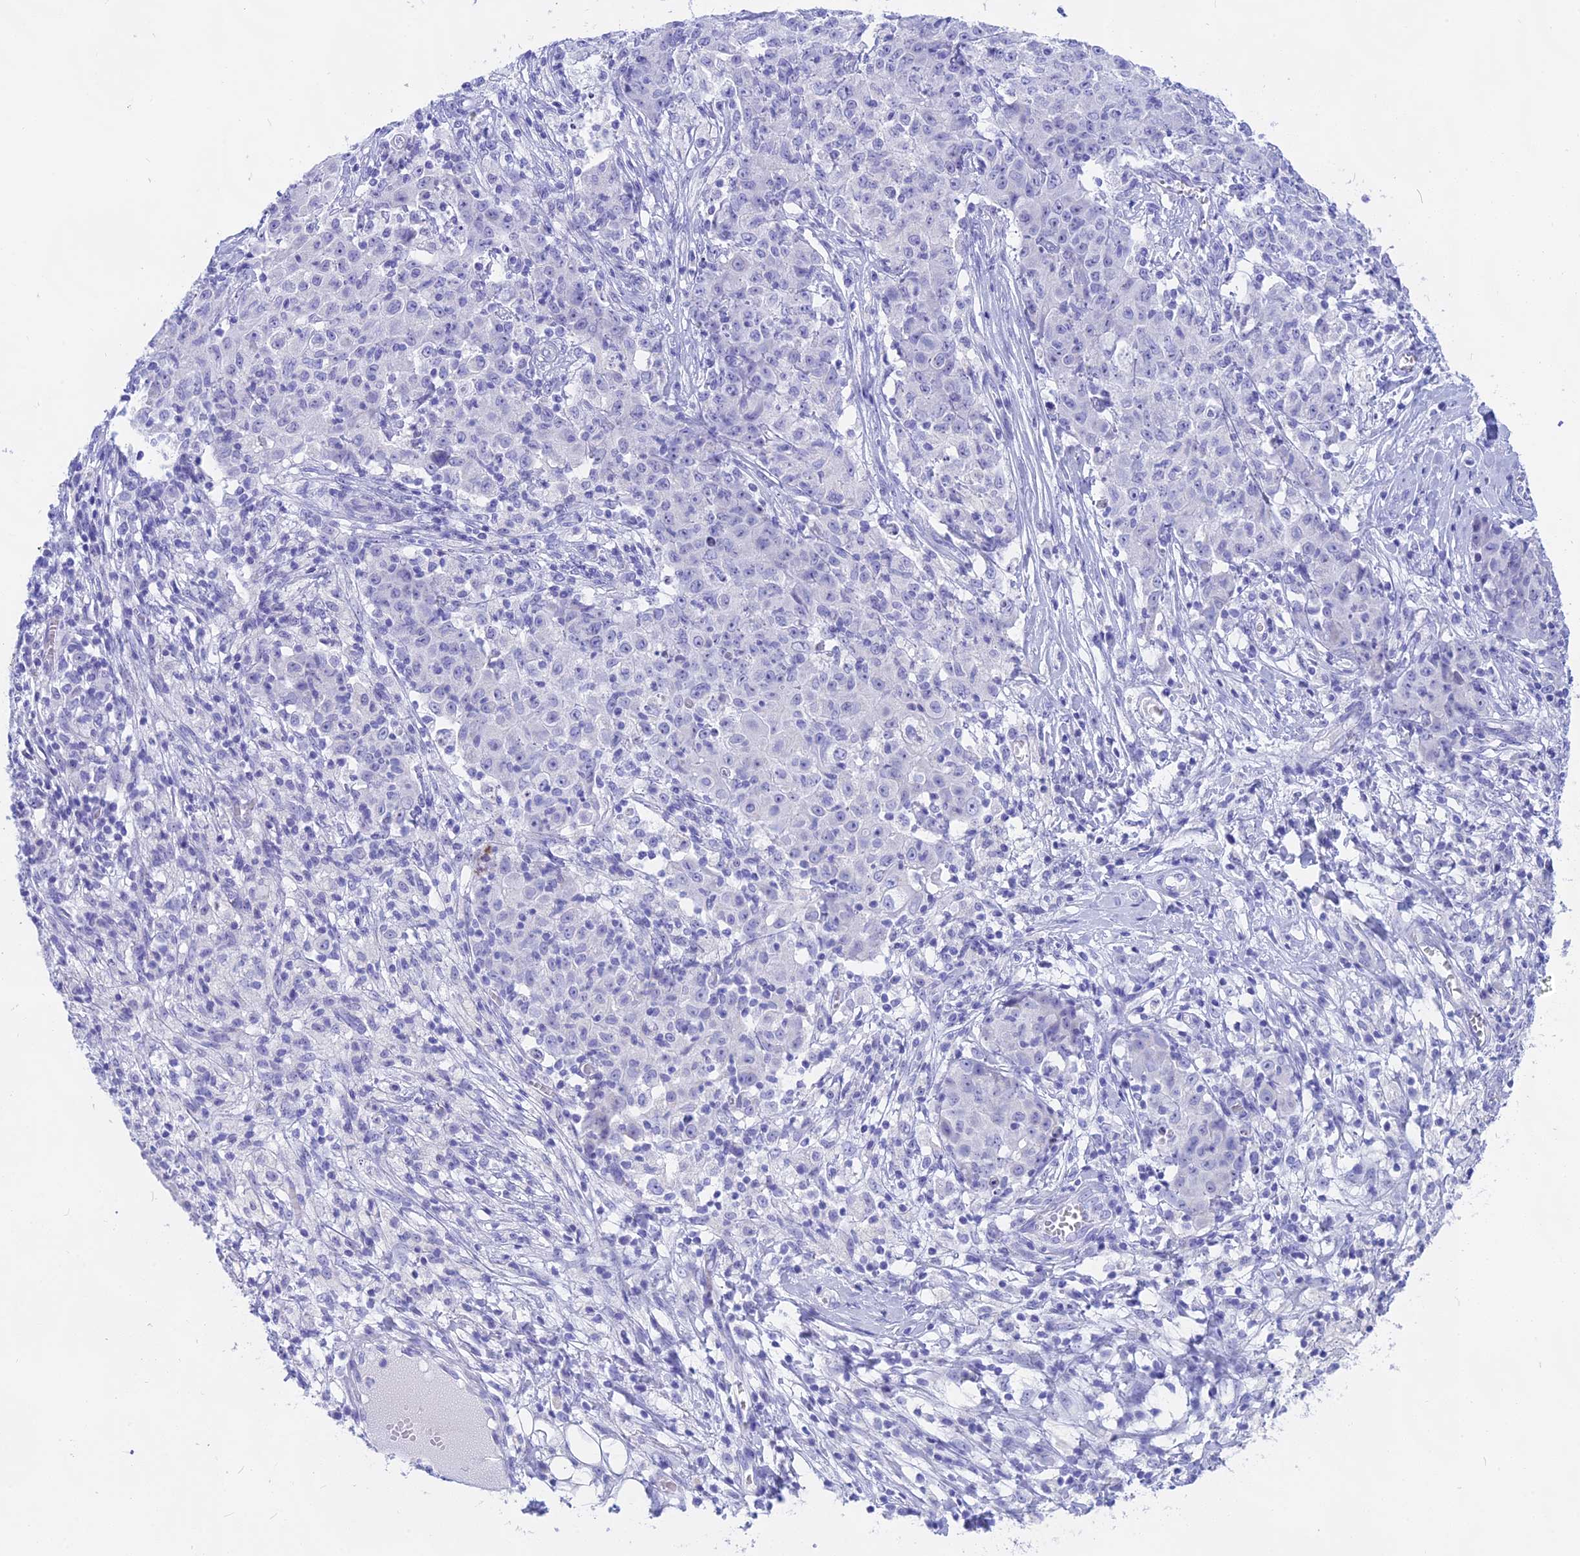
{"staining": {"intensity": "negative", "quantity": "none", "location": "none"}, "tissue": "ovarian cancer", "cell_type": "Tumor cells", "image_type": "cancer", "snomed": [{"axis": "morphology", "description": "Carcinoma, endometroid"}, {"axis": "topography", "description": "Ovary"}], "caption": "An image of human ovarian endometroid carcinoma is negative for staining in tumor cells. Nuclei are stained in blue.", "gene": "ISCA1", "patient": {"sex": "female", "age": 42}}